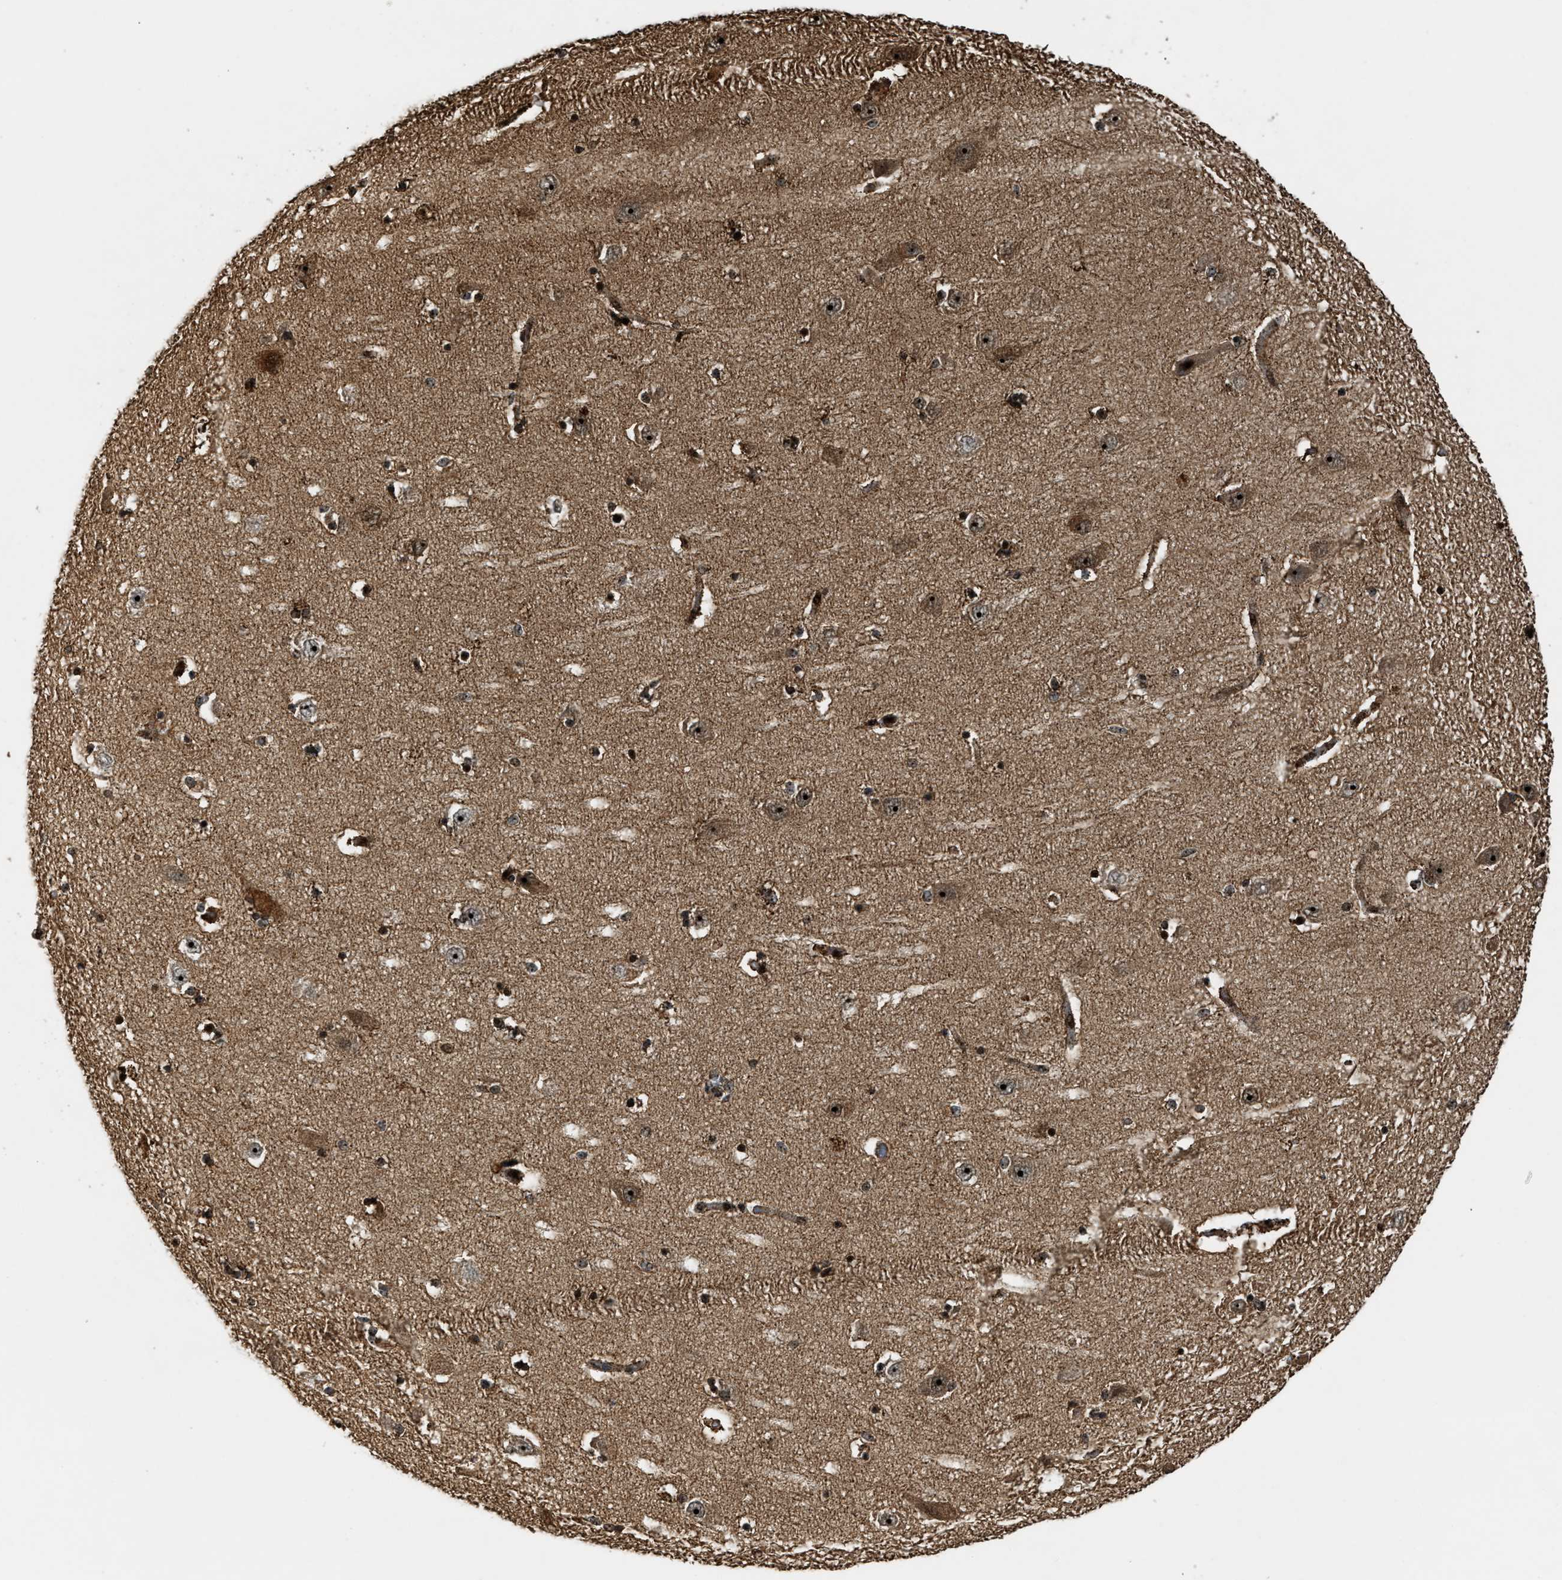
{"staining": {"intensity": "strong", "quantity": "25%-75%", "location": "nuclear"}, "tissue": "hippocampus", "cell_type": "Glial cells", "image_type": "normal", "snomed": [{"axis": "morphology", "description": "Normal tissue, NOS"}, {"axis": "topography", "description": "Hippocampus"}], "caption": "A photomicrograph of human hippocampus stained for a protein exhibits strong nuclear brown staining in glial cells.", "gene": "ZNF687", "patient": {"sex": "female", "age": 54}}